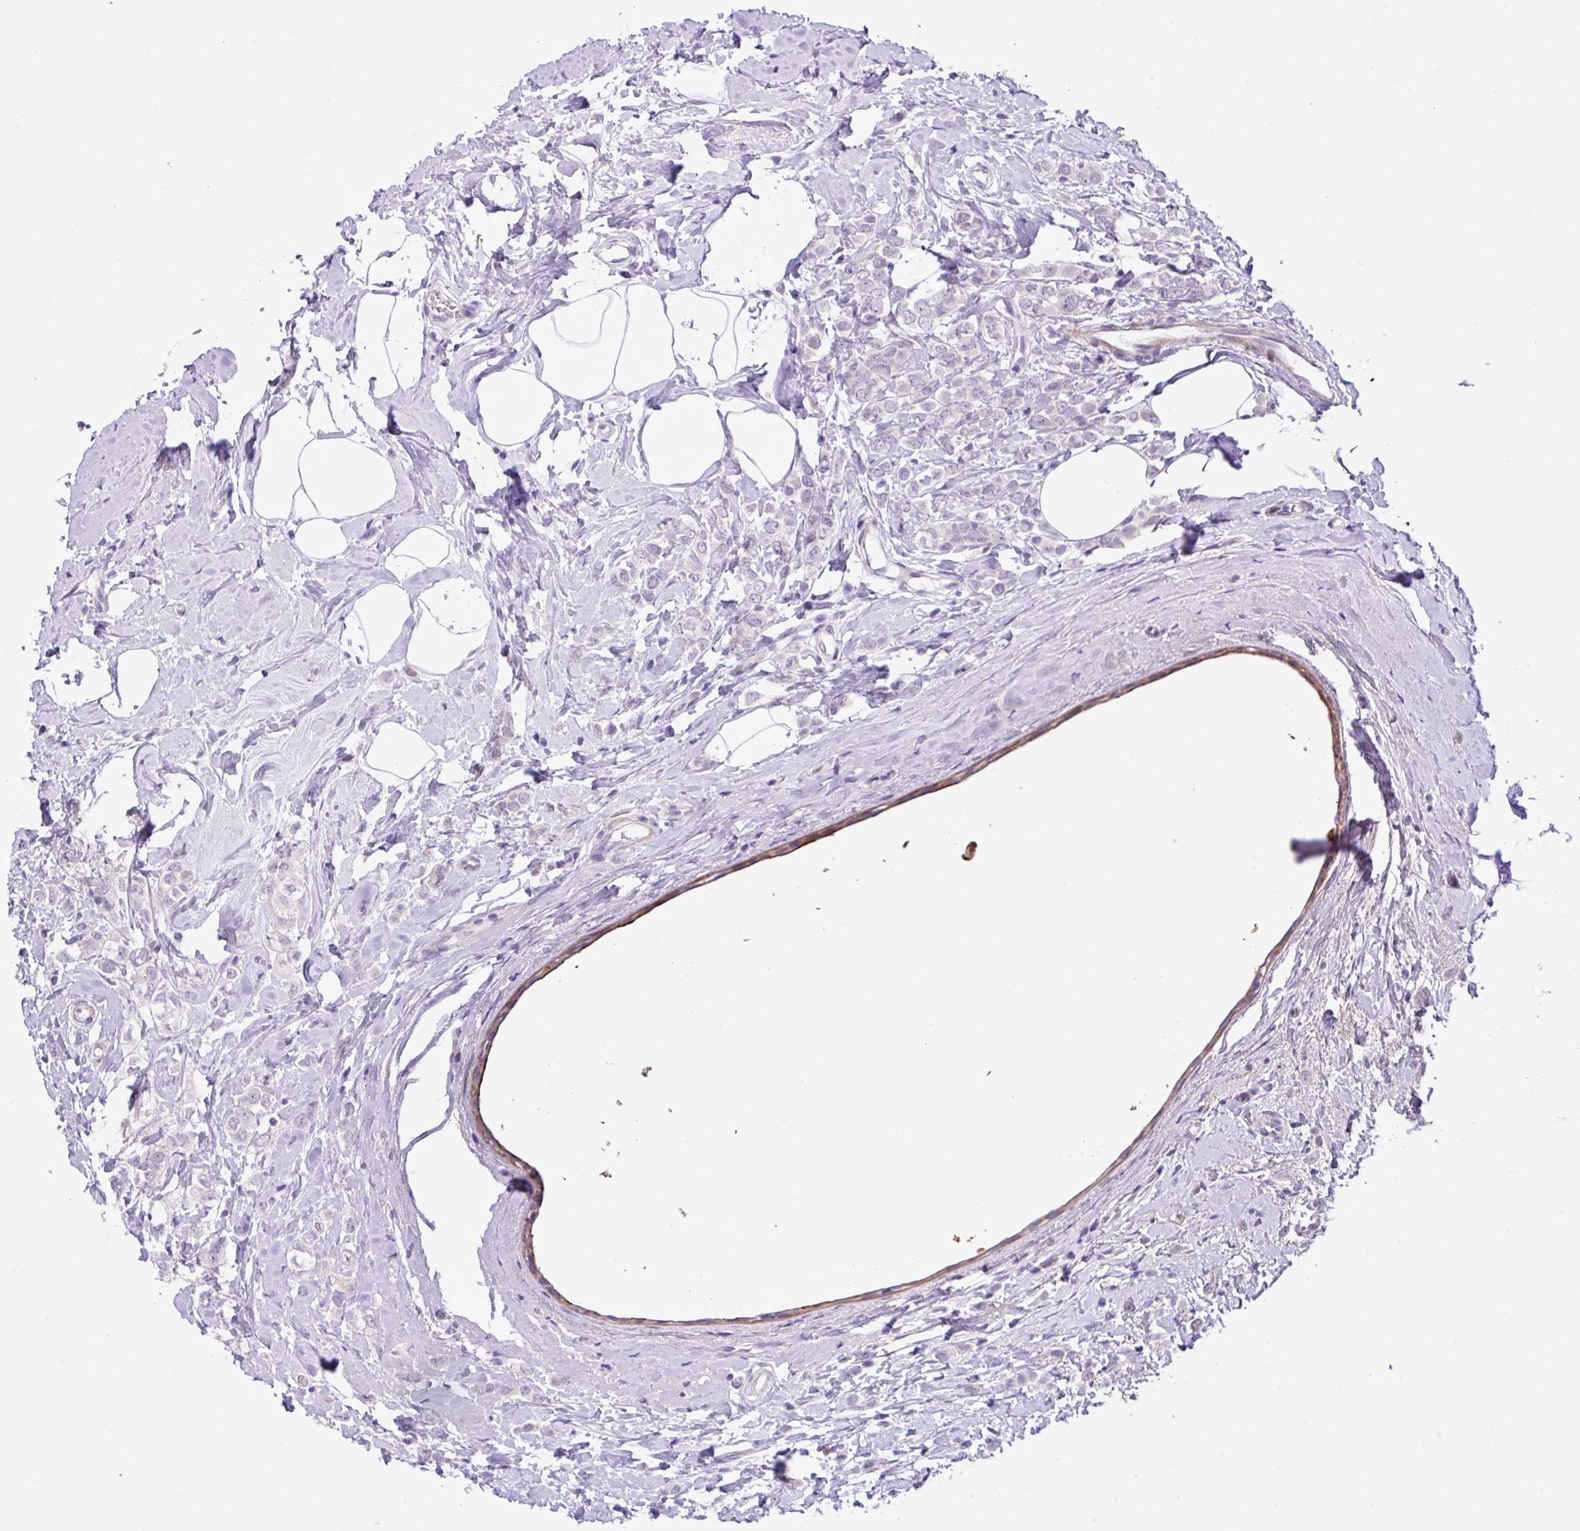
{"staining": {"intensity": "negative", "quantity": "none", "location": "none"}, "tissue": "breast cancer", "cell_type": "Tumor cells", "image_type": "cancer", "snomed": [{"axis": "morphology", "description": "Lobular carcinoma"}, {"axis": "topography", "description": "Breast"}], "caption": "Immunohistochemical staining of breast lobular carcinoma displays no significant positivity in tumor cells.", "gene": "YLPM1", "patient": {"sex": "female", "age": 47}}